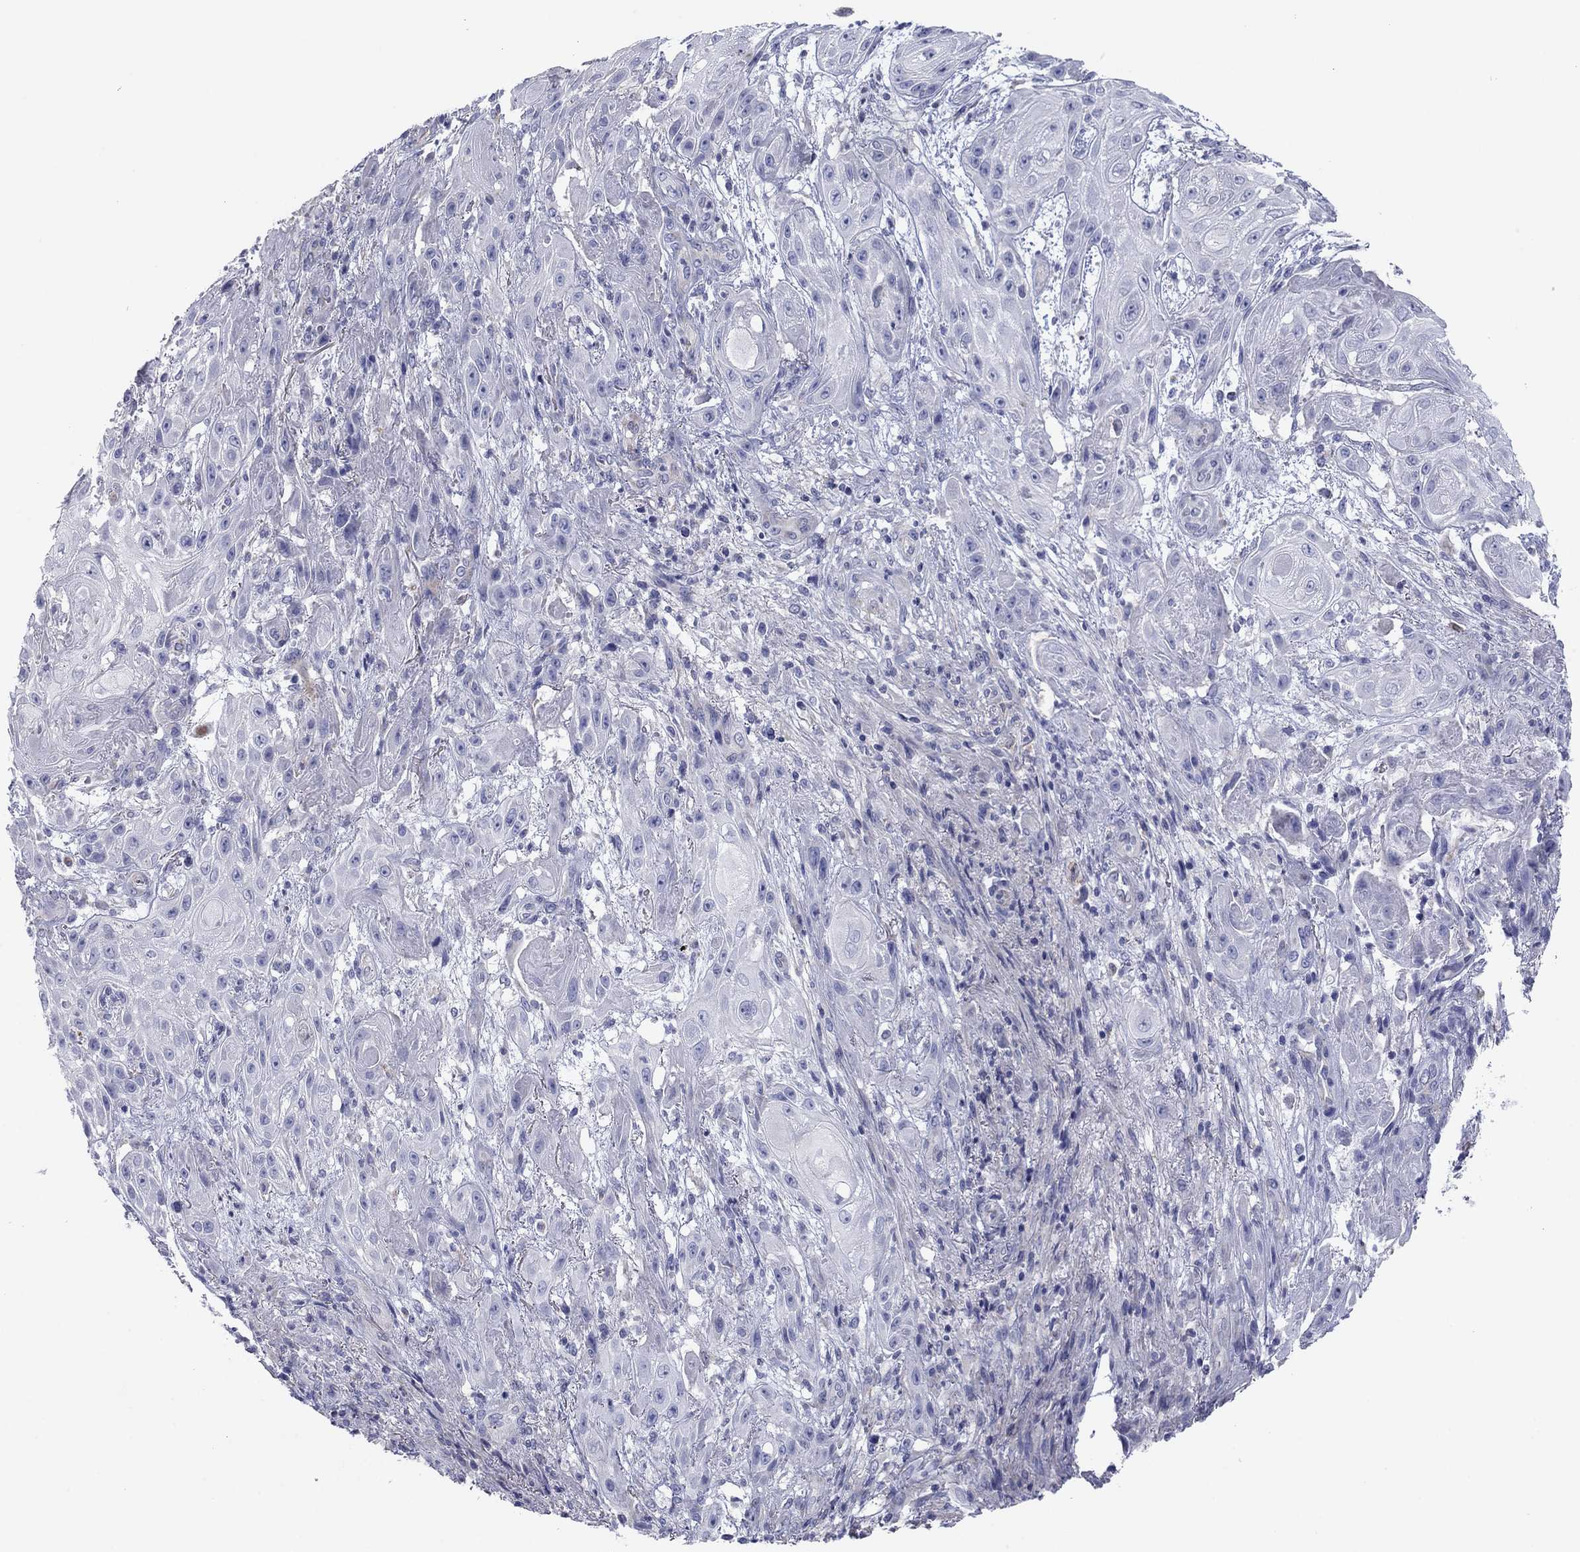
{"staining": {"intensity": "negative", "quantity": "none", "location": "none"}, "tissue": "skin cancer", "cell_type": "Tumor cells", "image_type": "cancer", "snomed": [{"axis": "morphology", "description": "Squamous cell carcinoma, NOS"}, {"axis": "topography", "description": "Skin"}], "caption": "Tumor cells show no significant staining in skin cancer.", "gene": "SEPTIN3", "patient": {"sex": "male", "age": 62}}